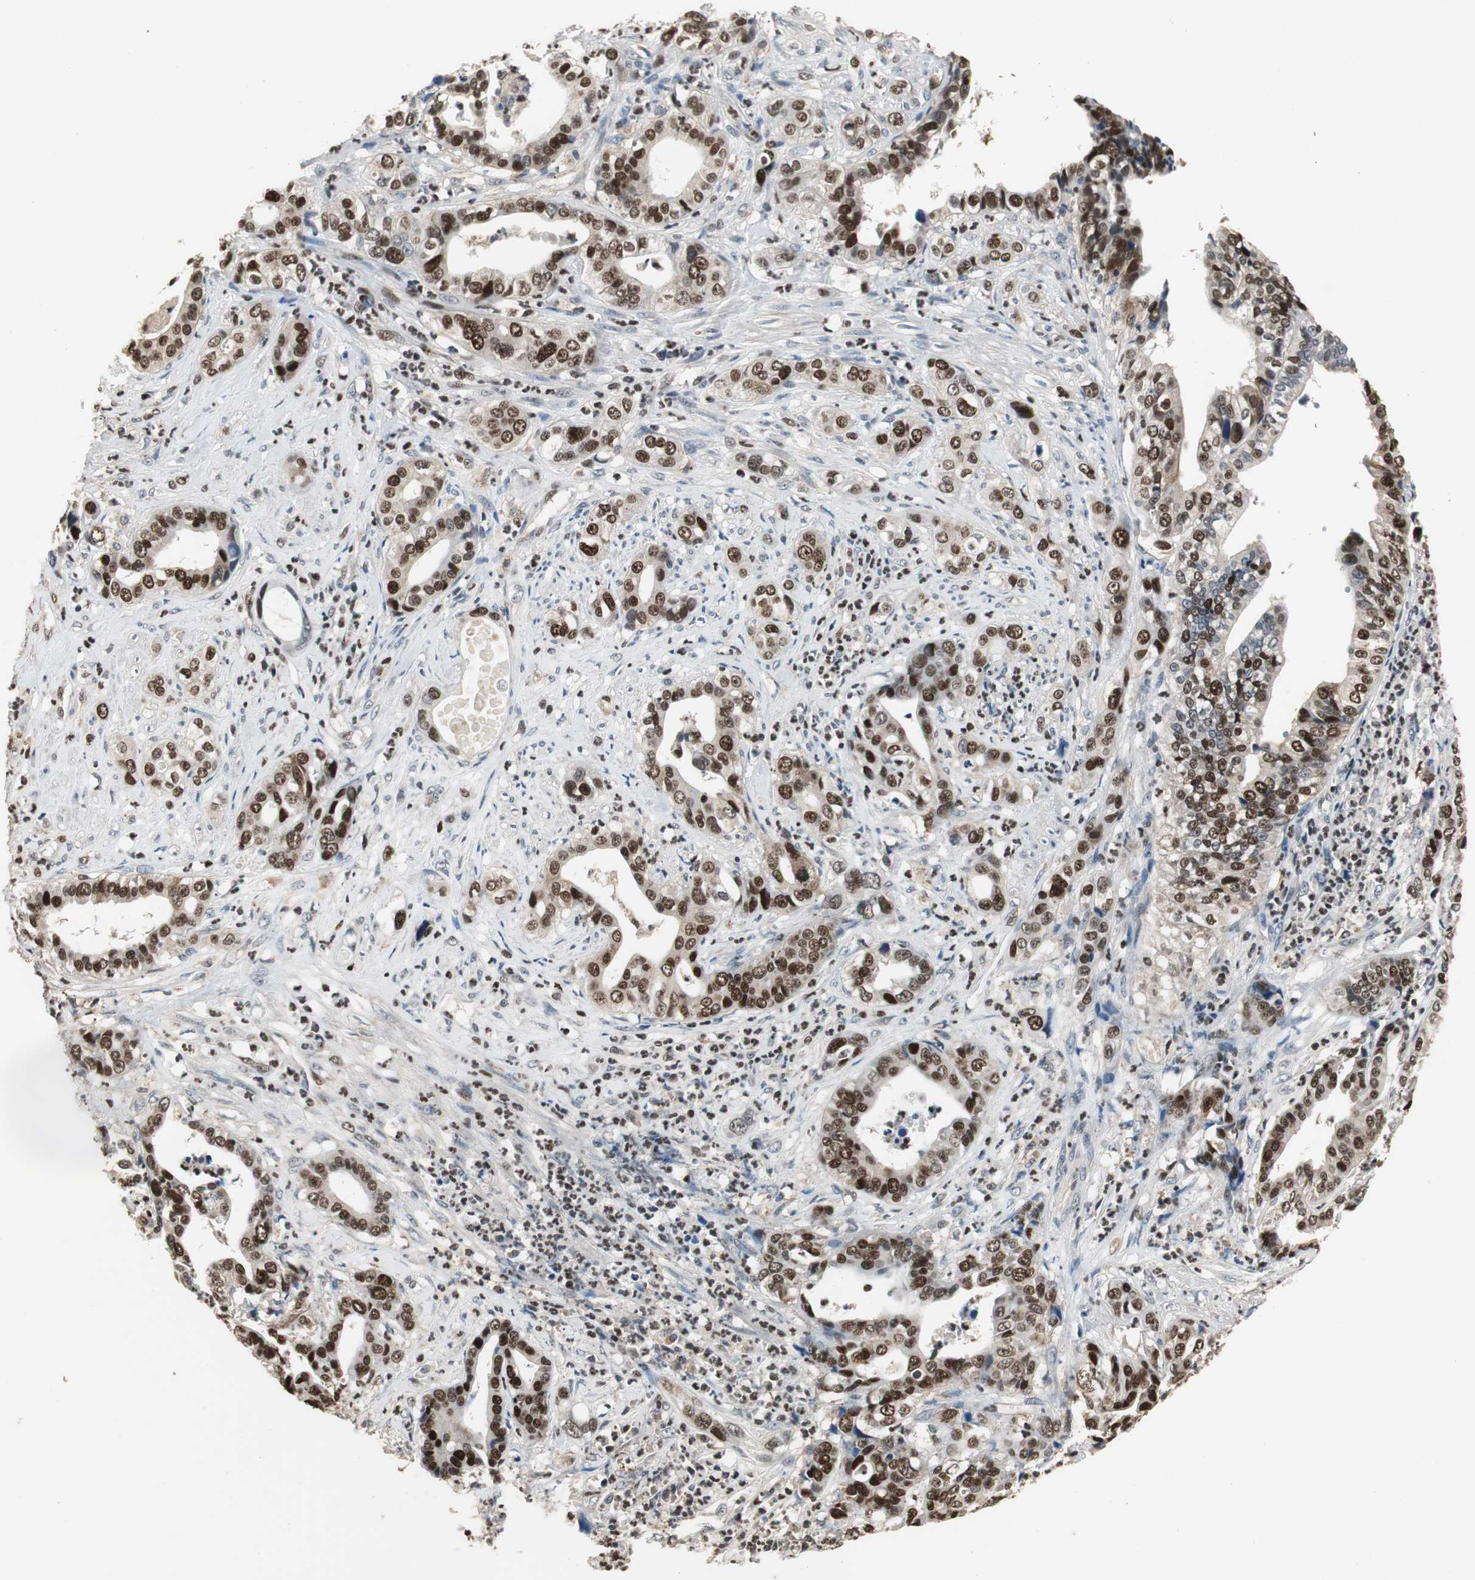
{"staining": {"intensity": "strong", "quantity": ">75%", "location": "nuclear"}, "tissue": "liver cancer", "cell_type": "Tumor cells", "image_type": "cancer", "snomed": [{"axis": "morphology", "description": "Cholangiocarcinoma"}, {"axis": "topography", "description": "Liver"}], "caption": "Liver cholangiocarcinoma was stained to show a protein in brown. There is high levels of strong nuclear staining in approximately >75% of tumor cells.", "gene": "FEN1", "patient": {"sex": "female", "age": 61}}